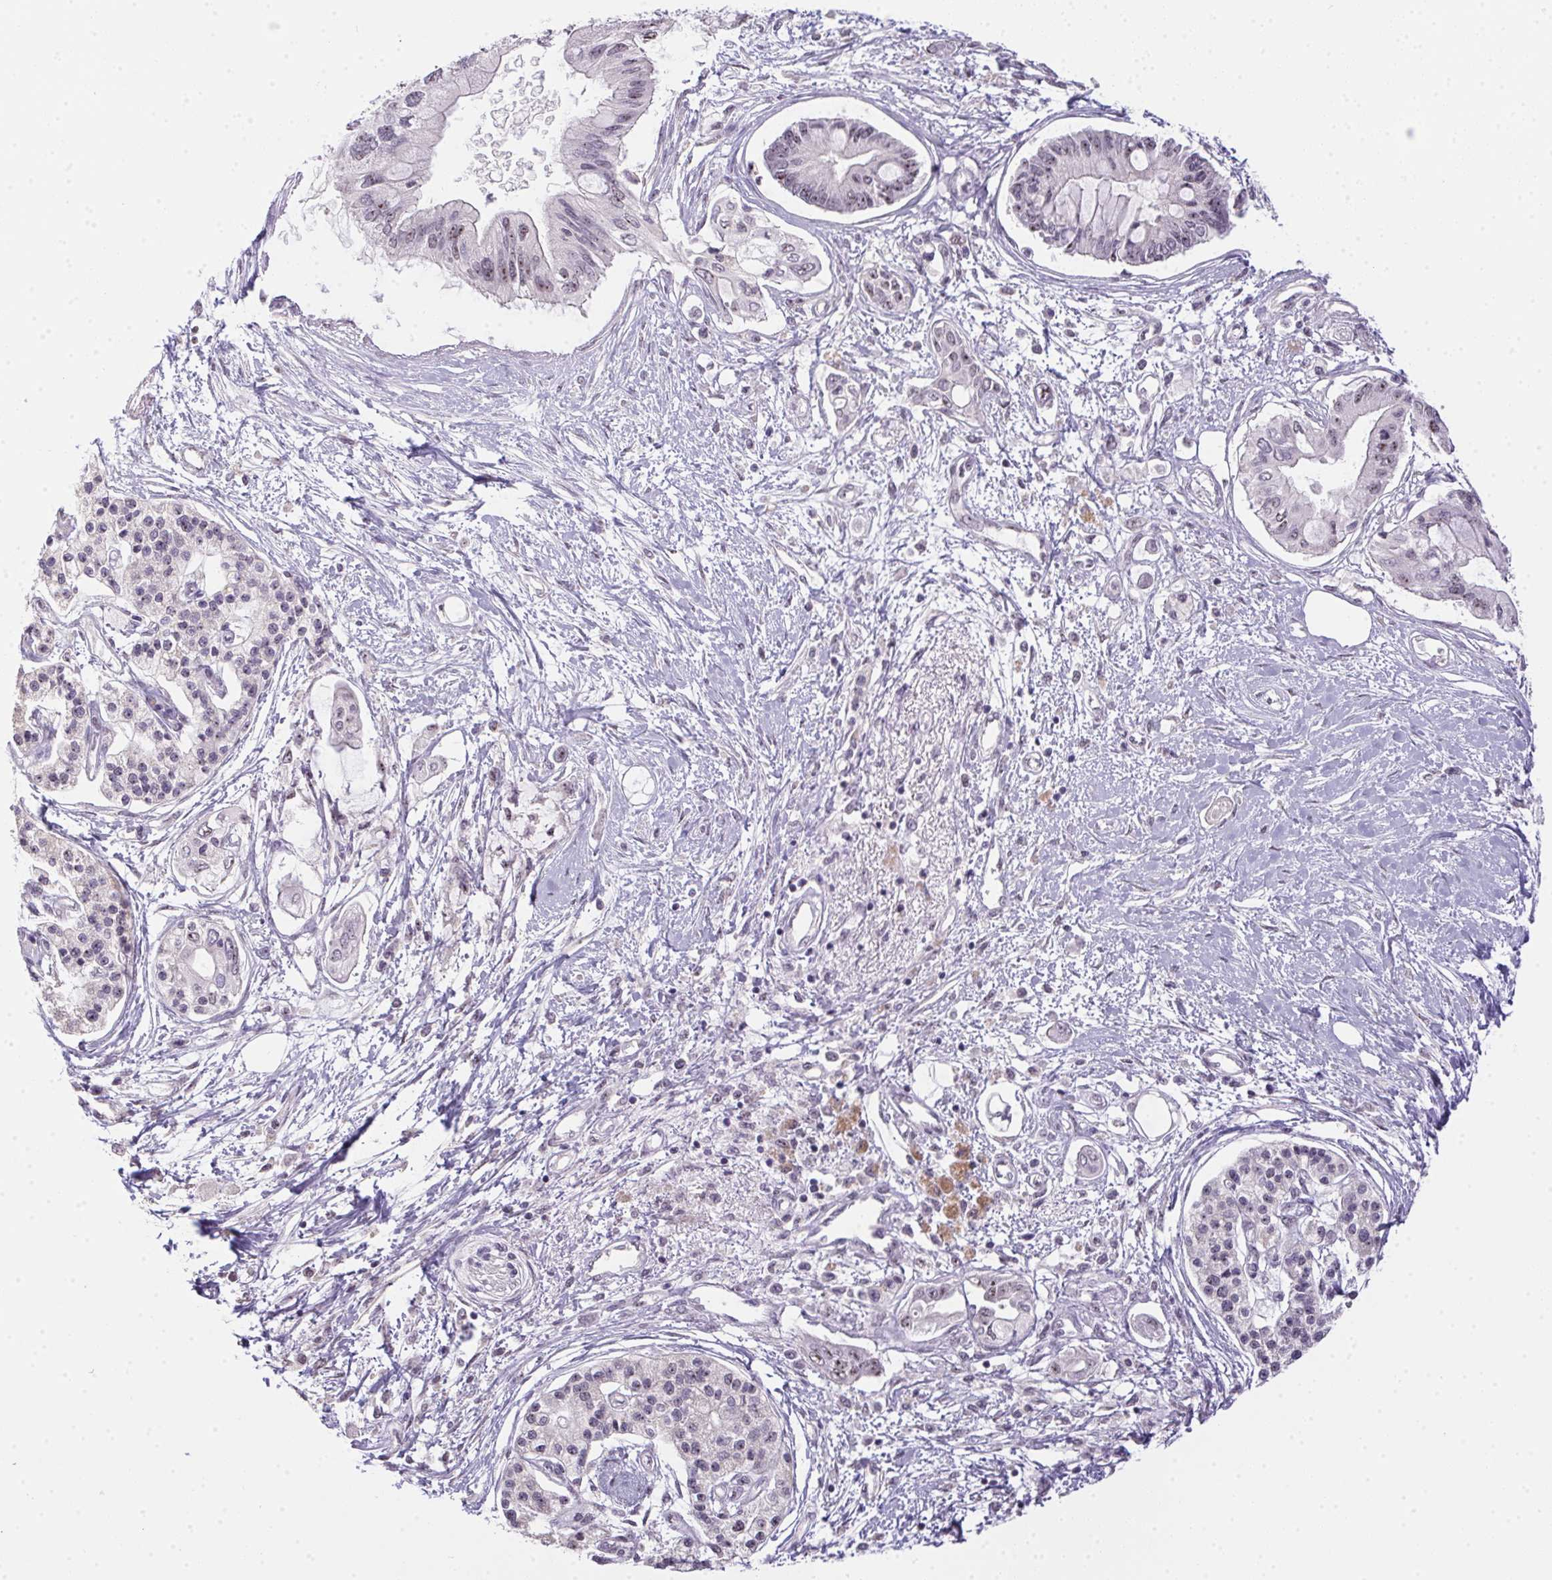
{"staining": {"intensity": "weak", "quantity": "25%-75%", "location": "nuclear"}, "tissue": "pancreatic cancer", "cell_type": "Tumor cells", "image_type": "cancer", "snomed": [{"axis": "morphology", "description": "Adenocarcinoma, NOS"}, {"axis": "topography", "description": "Pancreas"}], "caption": "Adenocarcinoma (pancreatic) was stained to show a protein in brown. There is low levels of weak nuclear positivity in about 25%-75% of tumor cells.", "gene": "BATF2", "patient": {"sex": "female", "age": 77}}